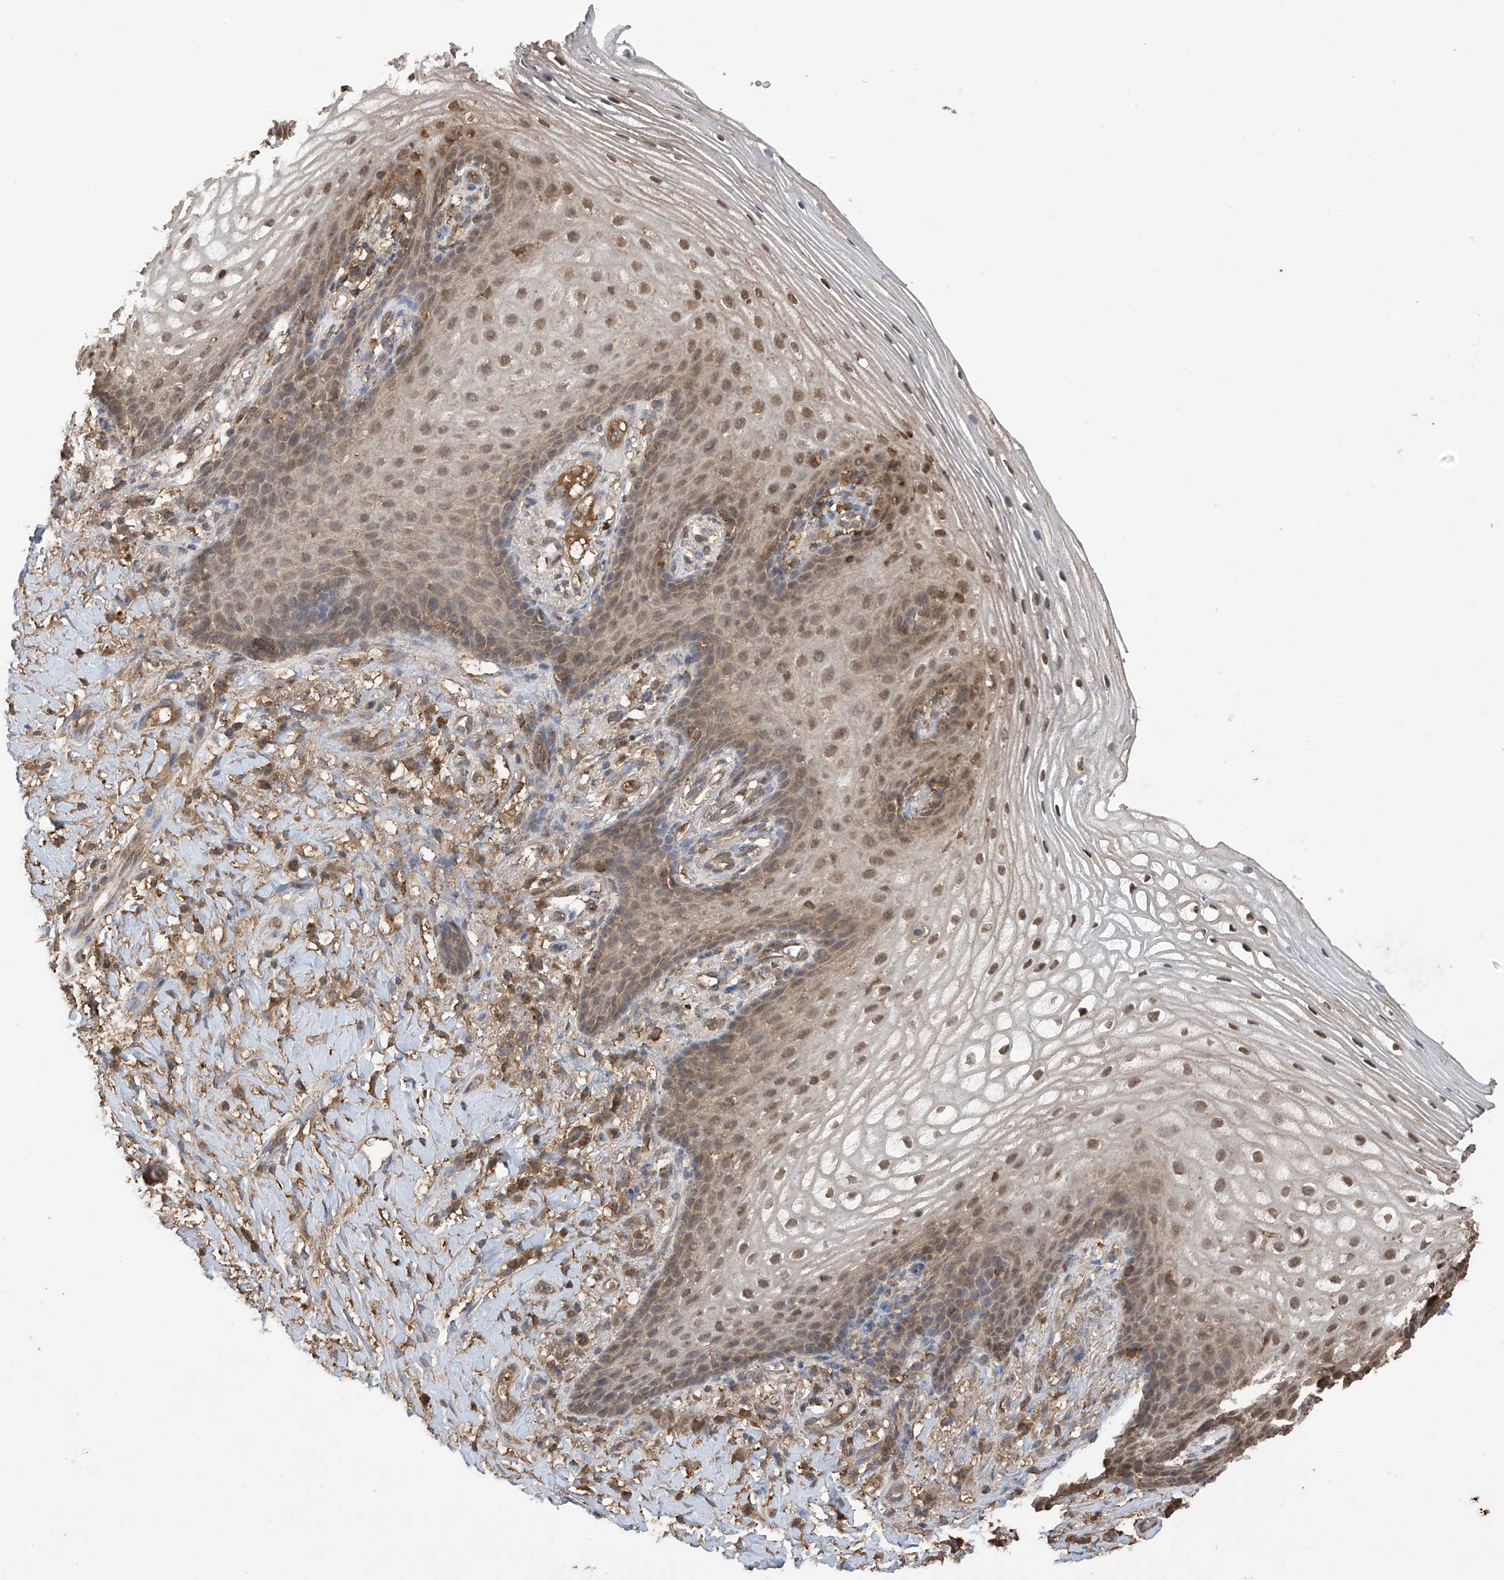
{"staining": {"intensity": "moderate", "quantity": "25%-75%", "location": "nuclear"}, "tissue": "vagina", "cell_type": "Squamous epithelial cells", "image_type": "normal", "snomed": [{"axis": "morphology", "description": "Normal tissue, NOS"}, {"axis": "topography", "description": "Vagina"}], "caption": "Squamous epithelial cells reveal moderate nuclear positivity in about 25%-75% of cells in benign vagina.", "gene": "PNPT1", "patient": {"sex": "female", "age": 60}}